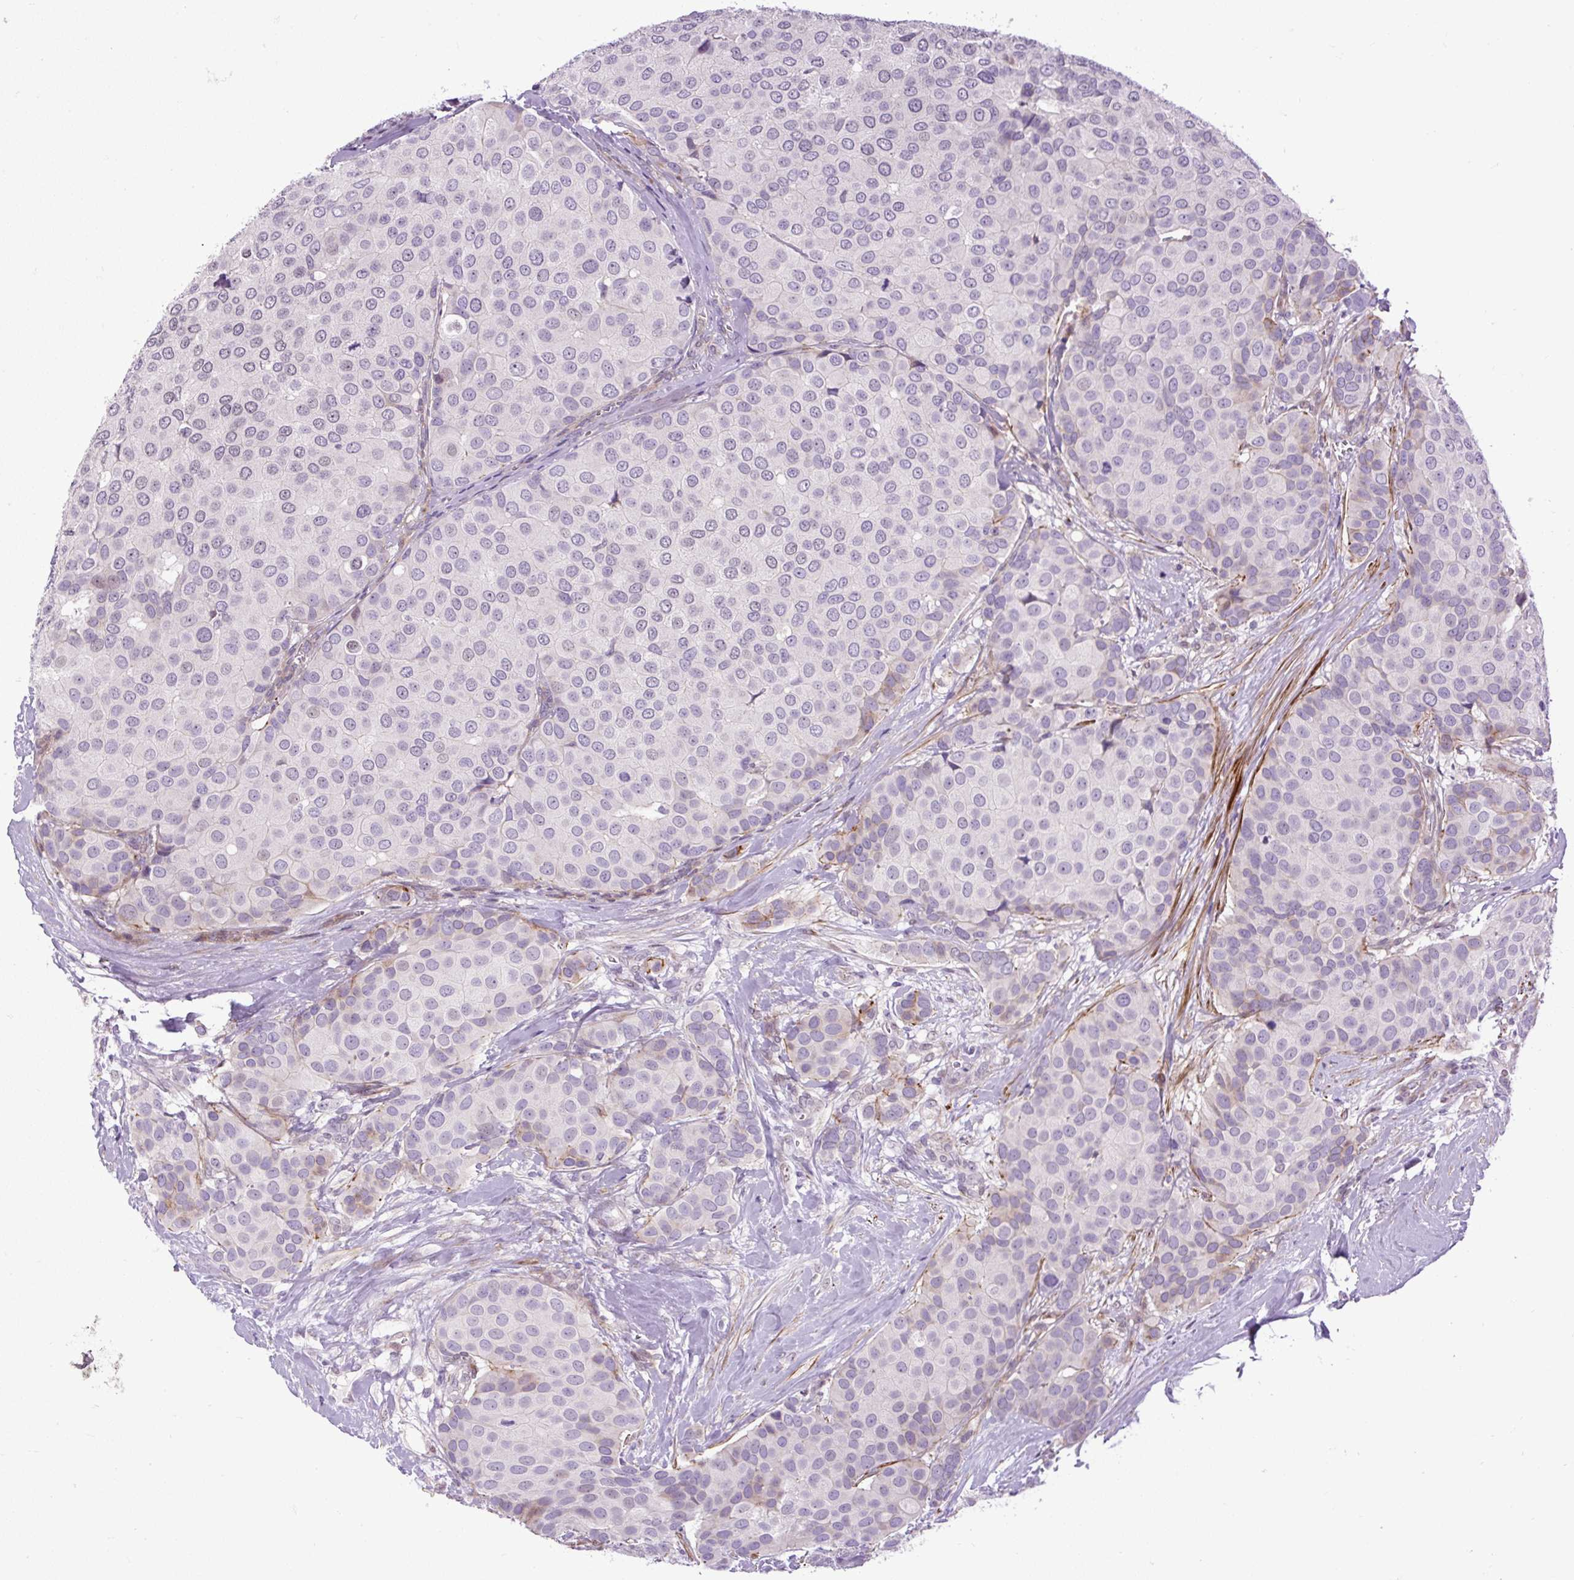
{"staining": {"intensity": "negative", "quantity": "none", "location": "none"}, "tissue": "breast cancer", "cell_type": "Tumor cells", "image_type": "cancer", "snomed": [{"axis": "morphology", "description": "Duct carcinoma"}, {"axis": "topography", "description": "Breast"}], "caption": "Immunohistochemical staining of human breast cancer (invasive ductal carcinoma) exhibits no significant expression in tumor cells.", "gene": "ZNF197", "patient": {"sex": "female", "age": 70}}